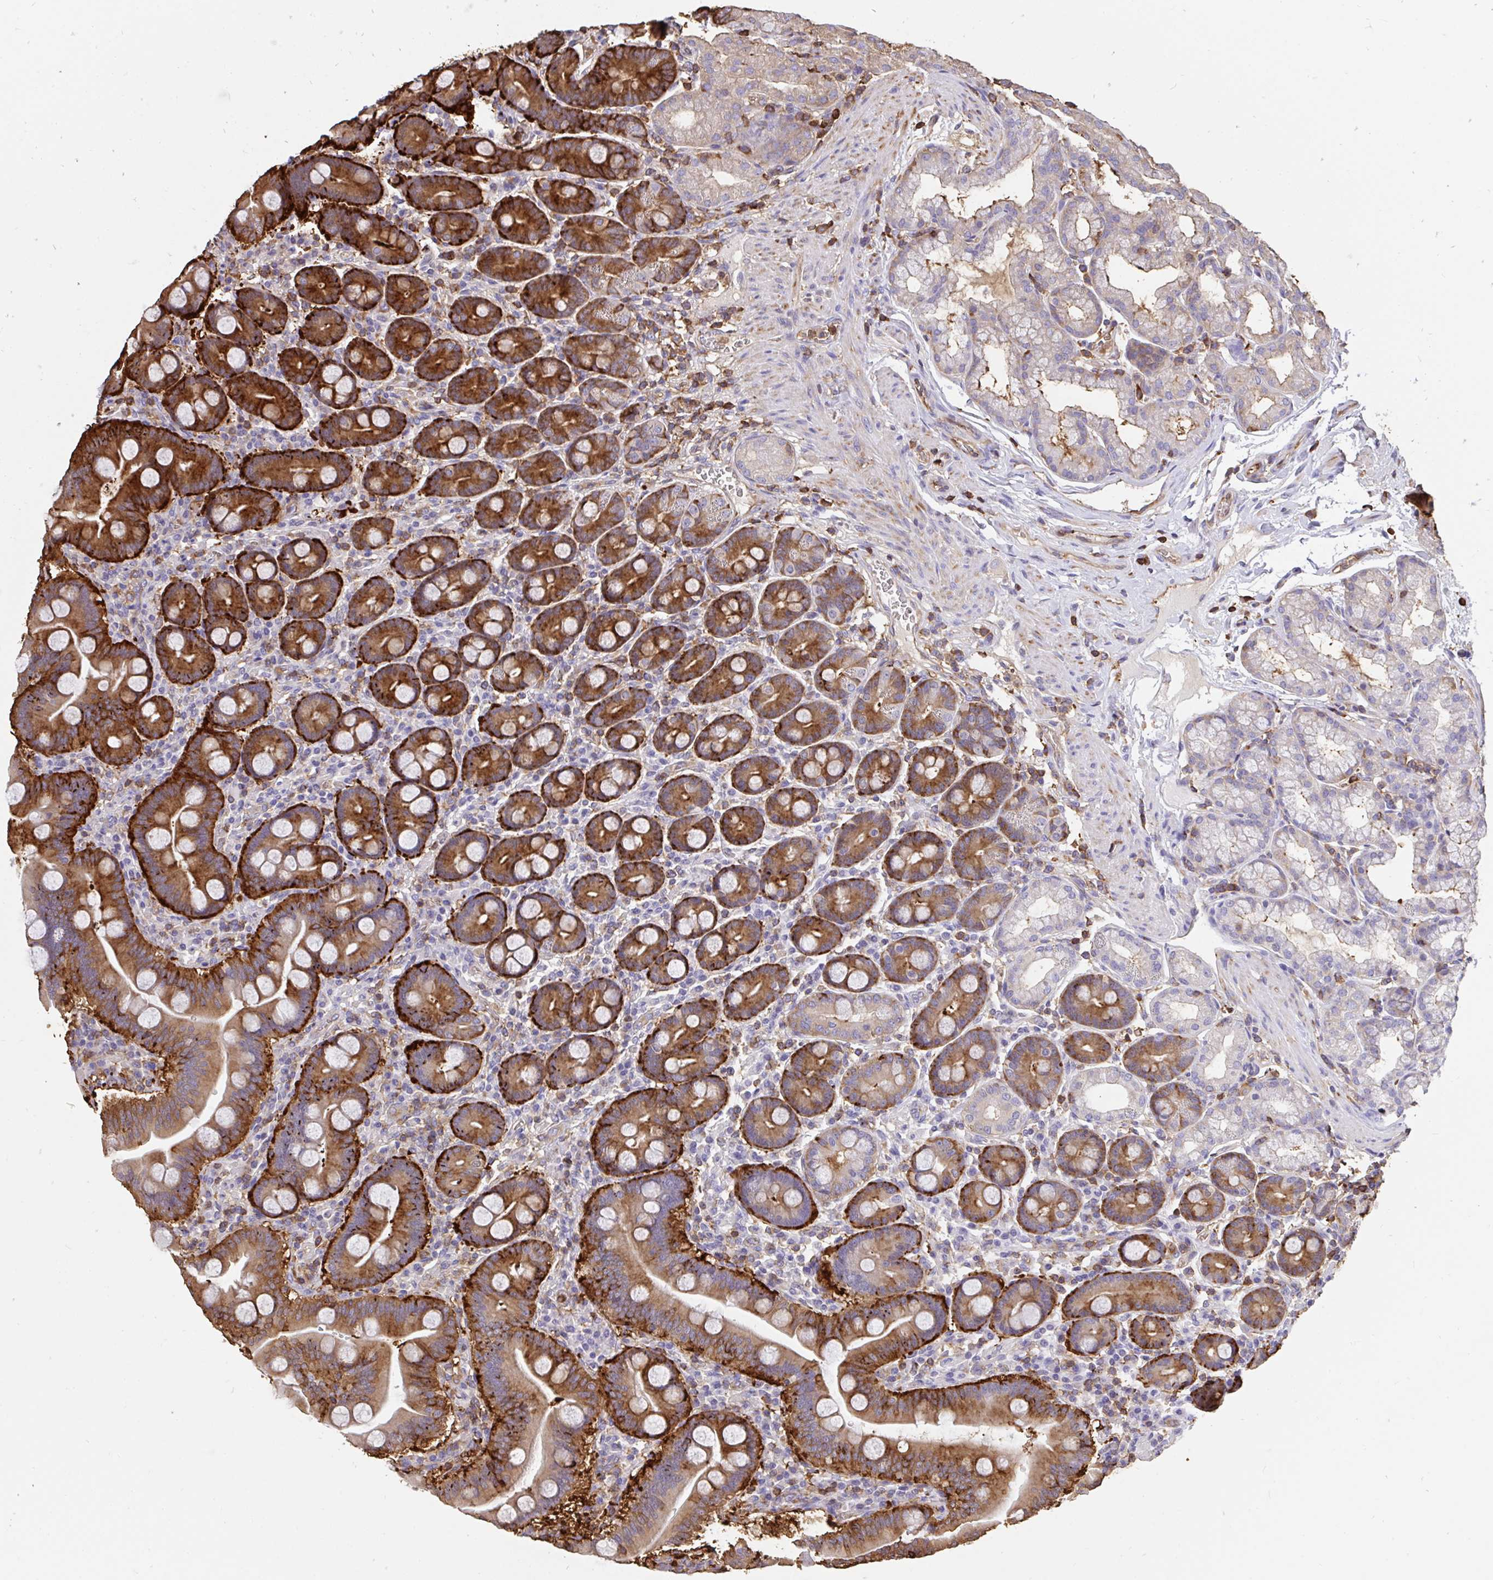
{"staining": {"intensity": "strong", "quantity": "25%-75%", "location": "cytoplasmic/membranous"}, "tissue": "duodenum", "cell_type": "Glandular cells", "image_type": "normal", "snomed": [{"axis": "morphology", "description": "Normal tissue, NOS"}, {"axis": "topography", "description": "Duodenum"}], "caption": "Unremarkable duodenum shows strong cytoplasmic/membranous staining in approximately 25%-75% of glandular cells, visualized by immunohistochemistry.", "gene": "CFL1", "patient": {"sex": "male", "age": 59}}